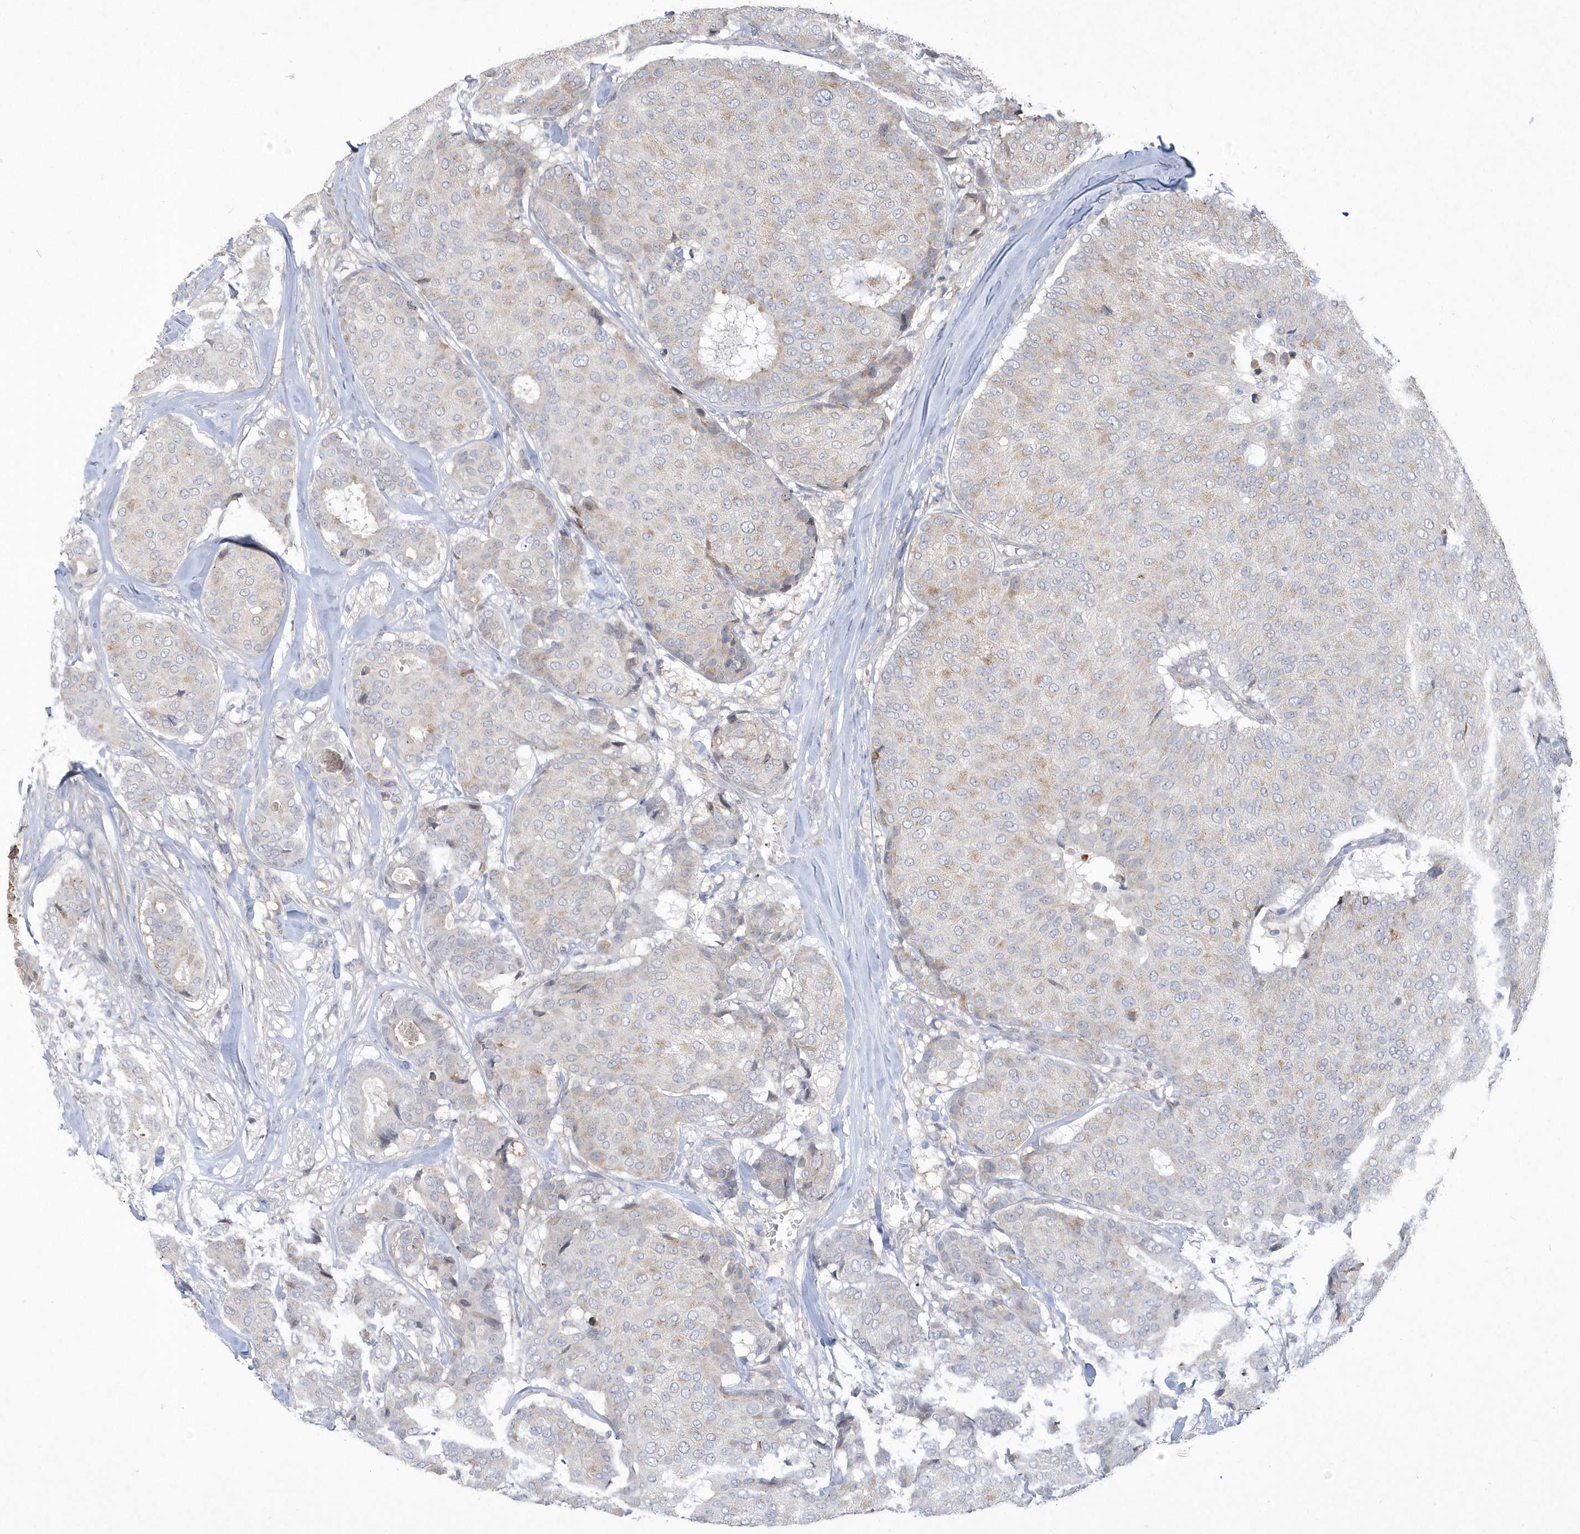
{"staining": {"intensity": "weak", "quantity": "25%-75%", "location": "cytoplasmic/membranous"}, "tissue": "breast cancer", "cell_type": "Tumor cells", "image_type": "cancer", "snomed": [{"axis": "morphology", "description": "Duct carcinoma"}, {"axis": "topography", "description": "Breast"}], "caption": "This is a photomicrograph of IHC staining of breast infiltrating ductal carcinoma, which shows weak staining in the cytoplasmic/membranous of tumor cells.", "gene": "TSPEAR", "patient": {"sex": "female", "age": 75}}